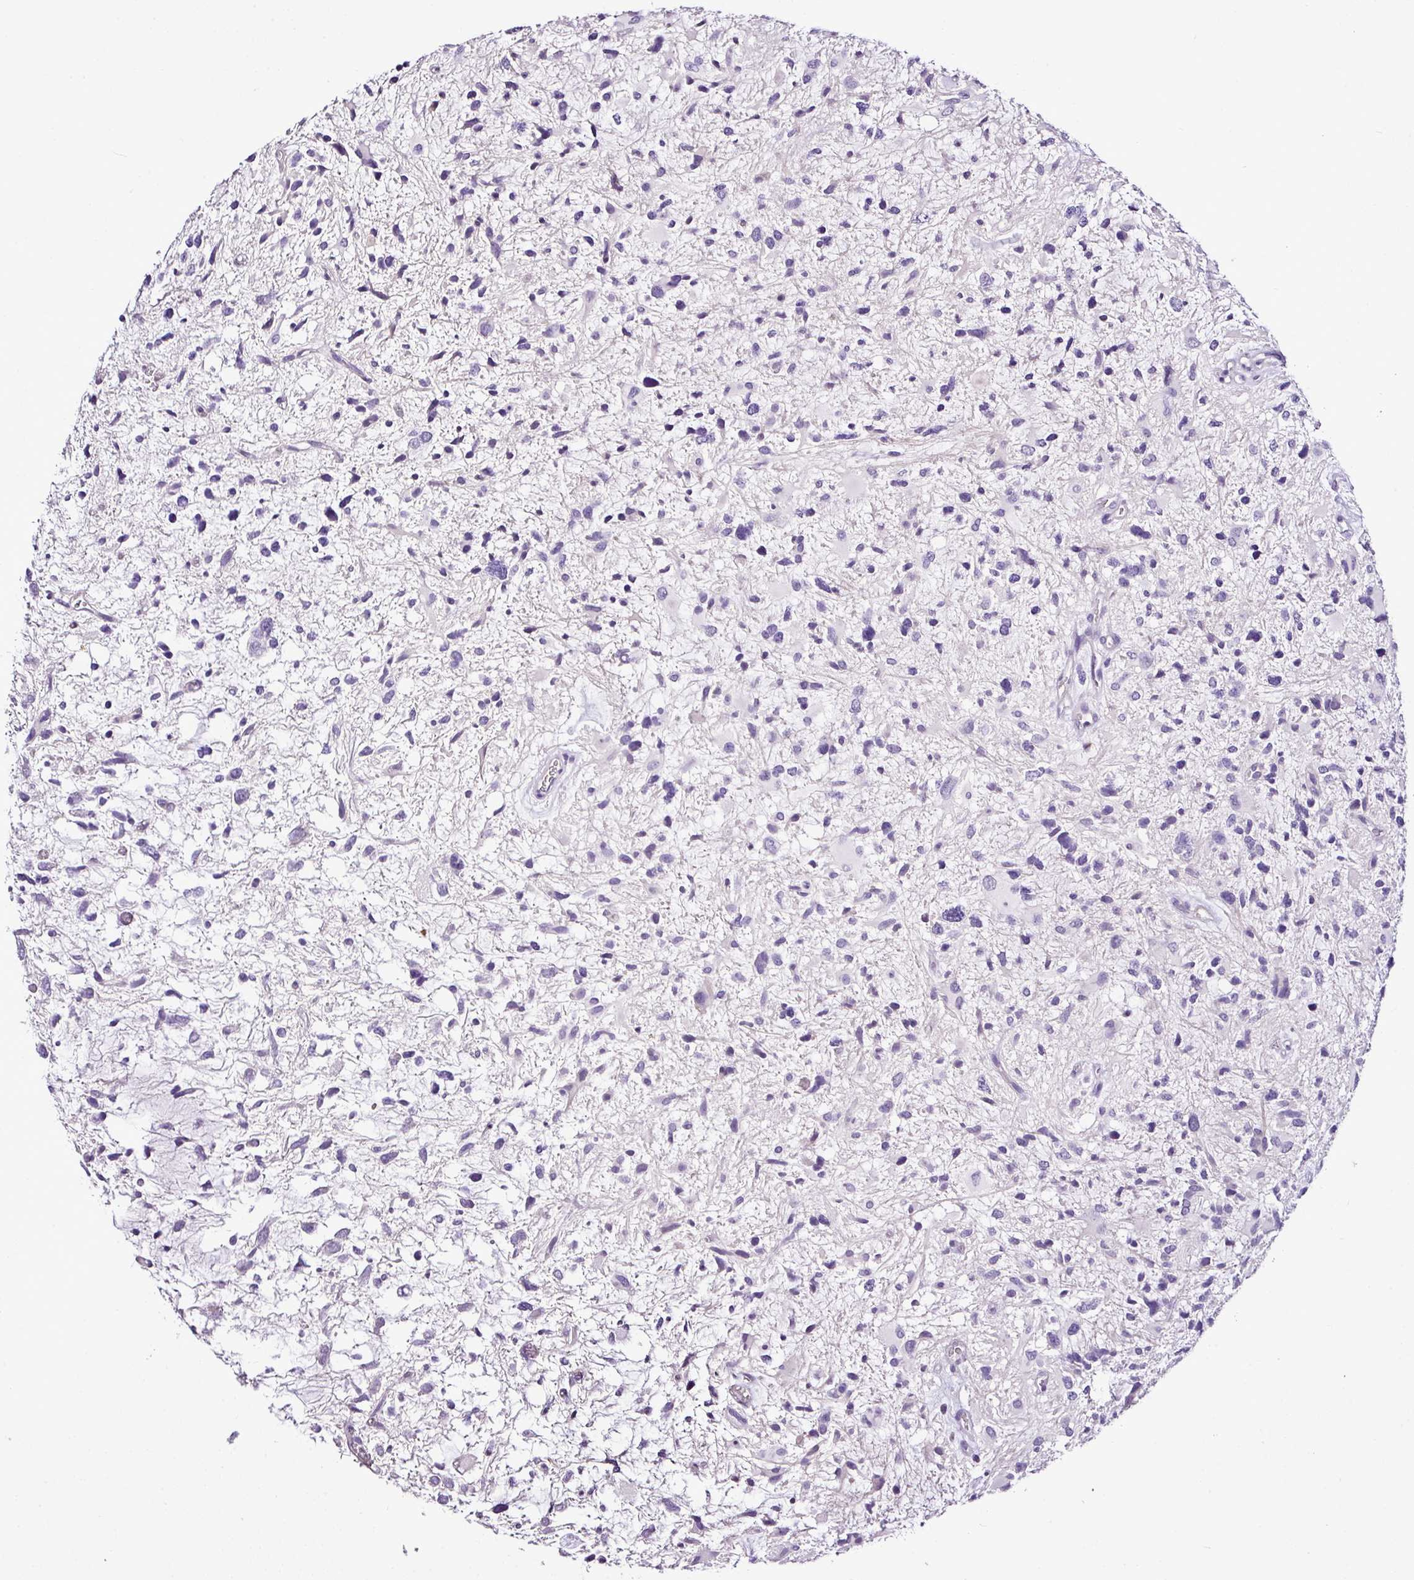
{"staining": {"intensity": "negative", "quantity": "none", "location": "none"}, "tissue": "glioma", "cell_type": "Tumor cells", "image_type": "cancer", "snomed": [{"axis": "morphology", "description": "Glioma, malignant, High grade"}, {"axis": "topography", "description": "Brain"}], "caption": "High magnification brightfield microscopy of malignant glioma (high-grade) stained with DAB (3,3'-diaminobenzidine) (brown) and counterstained with hematoxylin (blue): tumor cells show no significant positivity.", "gene": "ESR1", "patient": {"sex": "female", "age": 11}}